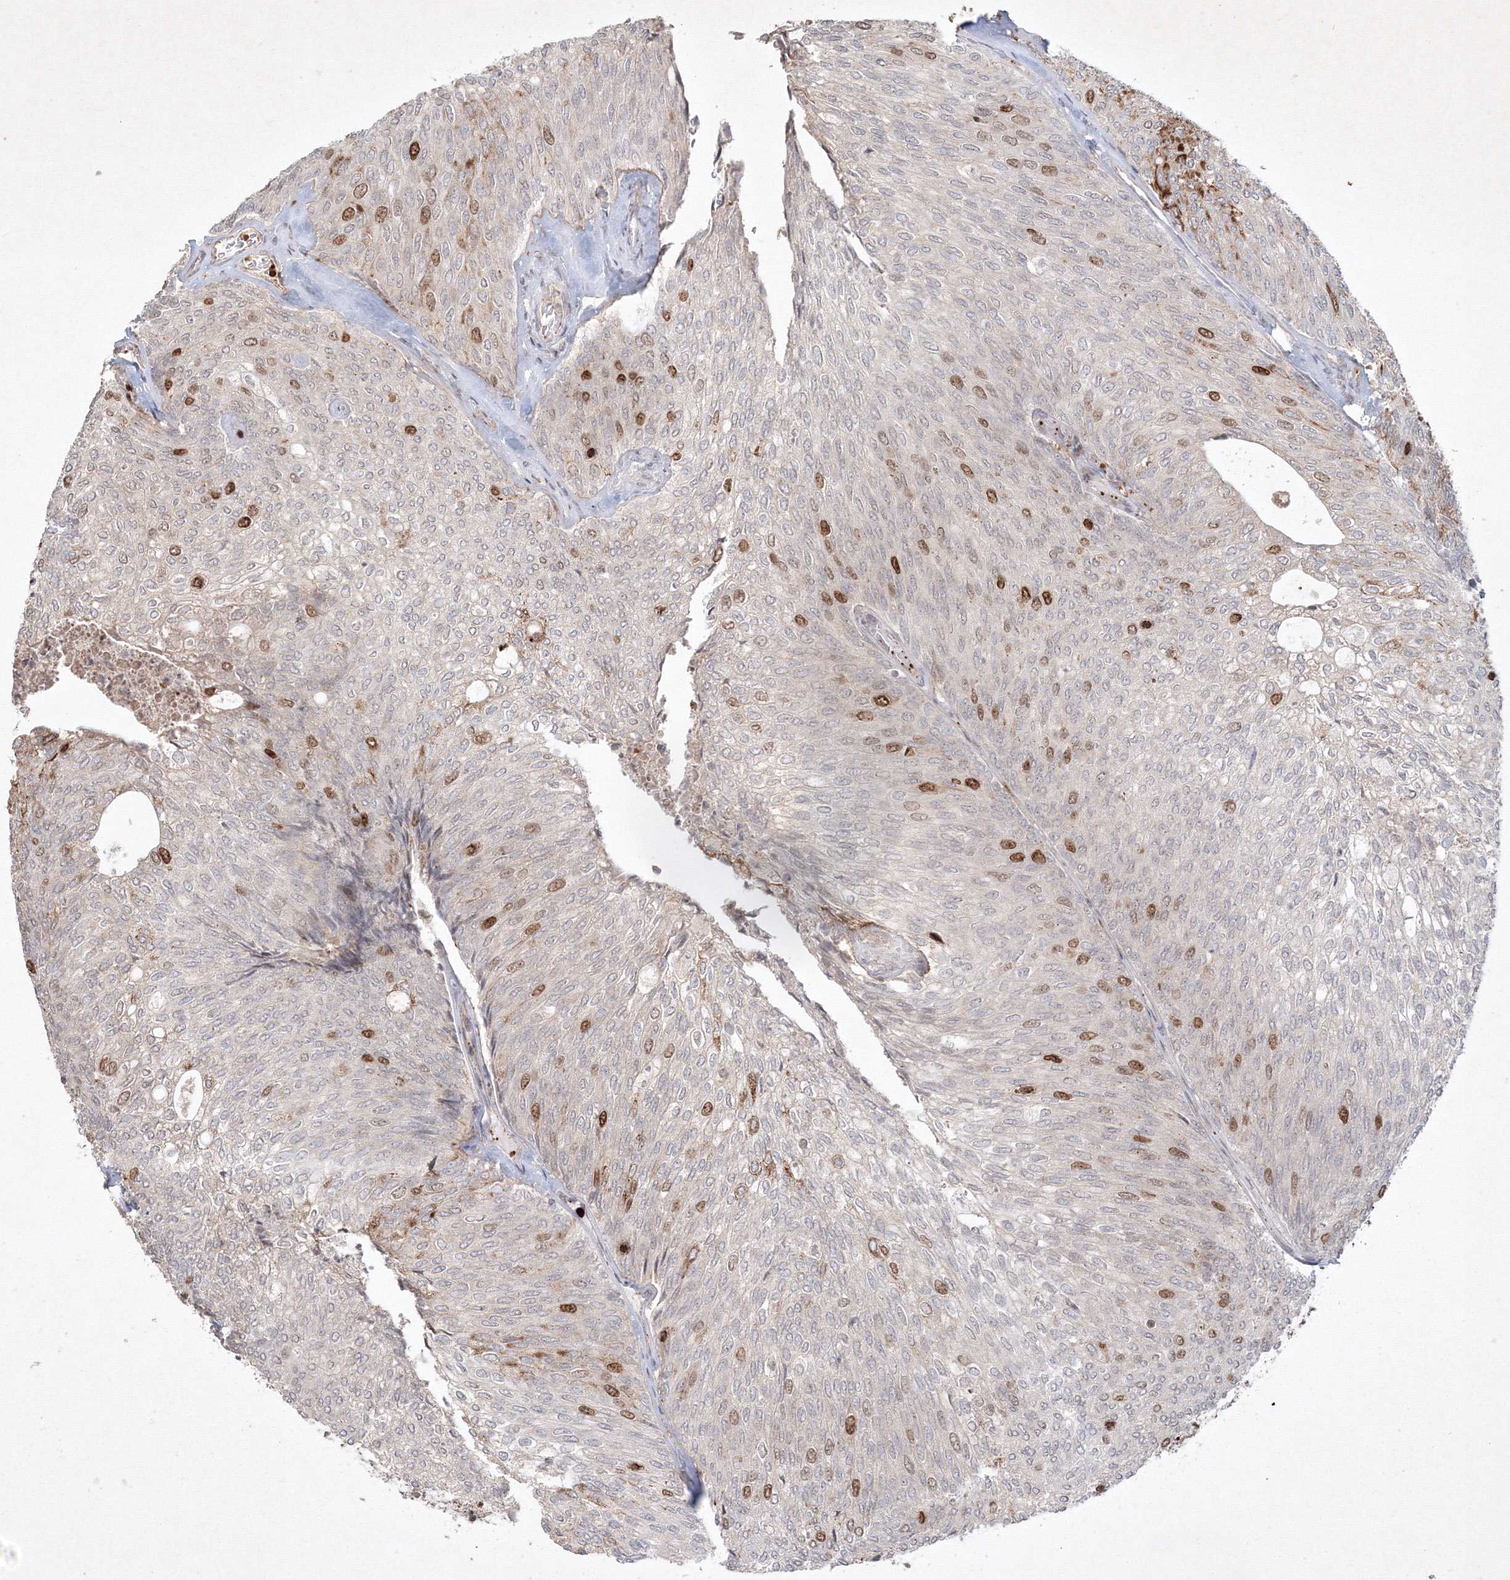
{"staining": {"intensity": "moderate", "quantity": "<25%", "location": "nuclear"}, "tissue": "urothelial cancer", "cell_type": "Tumor cells", "image_type": "cancer", "snomed": [{"axis": "morphology", "description": "Urothelial carcinoma, Low grade"}, {"axis": "topography", "description": "Urinary bladder"}], "caption": "Immunohistochemistry (IHC) photomicrograph of neoplastic tissue: urothelial cancer stained using IHC reveals low levels of moderate protein expression localized specifically in the nuclear of tumor cells, appearing as a nuclear brown color.", "gene": "KIF20A", "patient": {"sex": "female", "age": 79}}